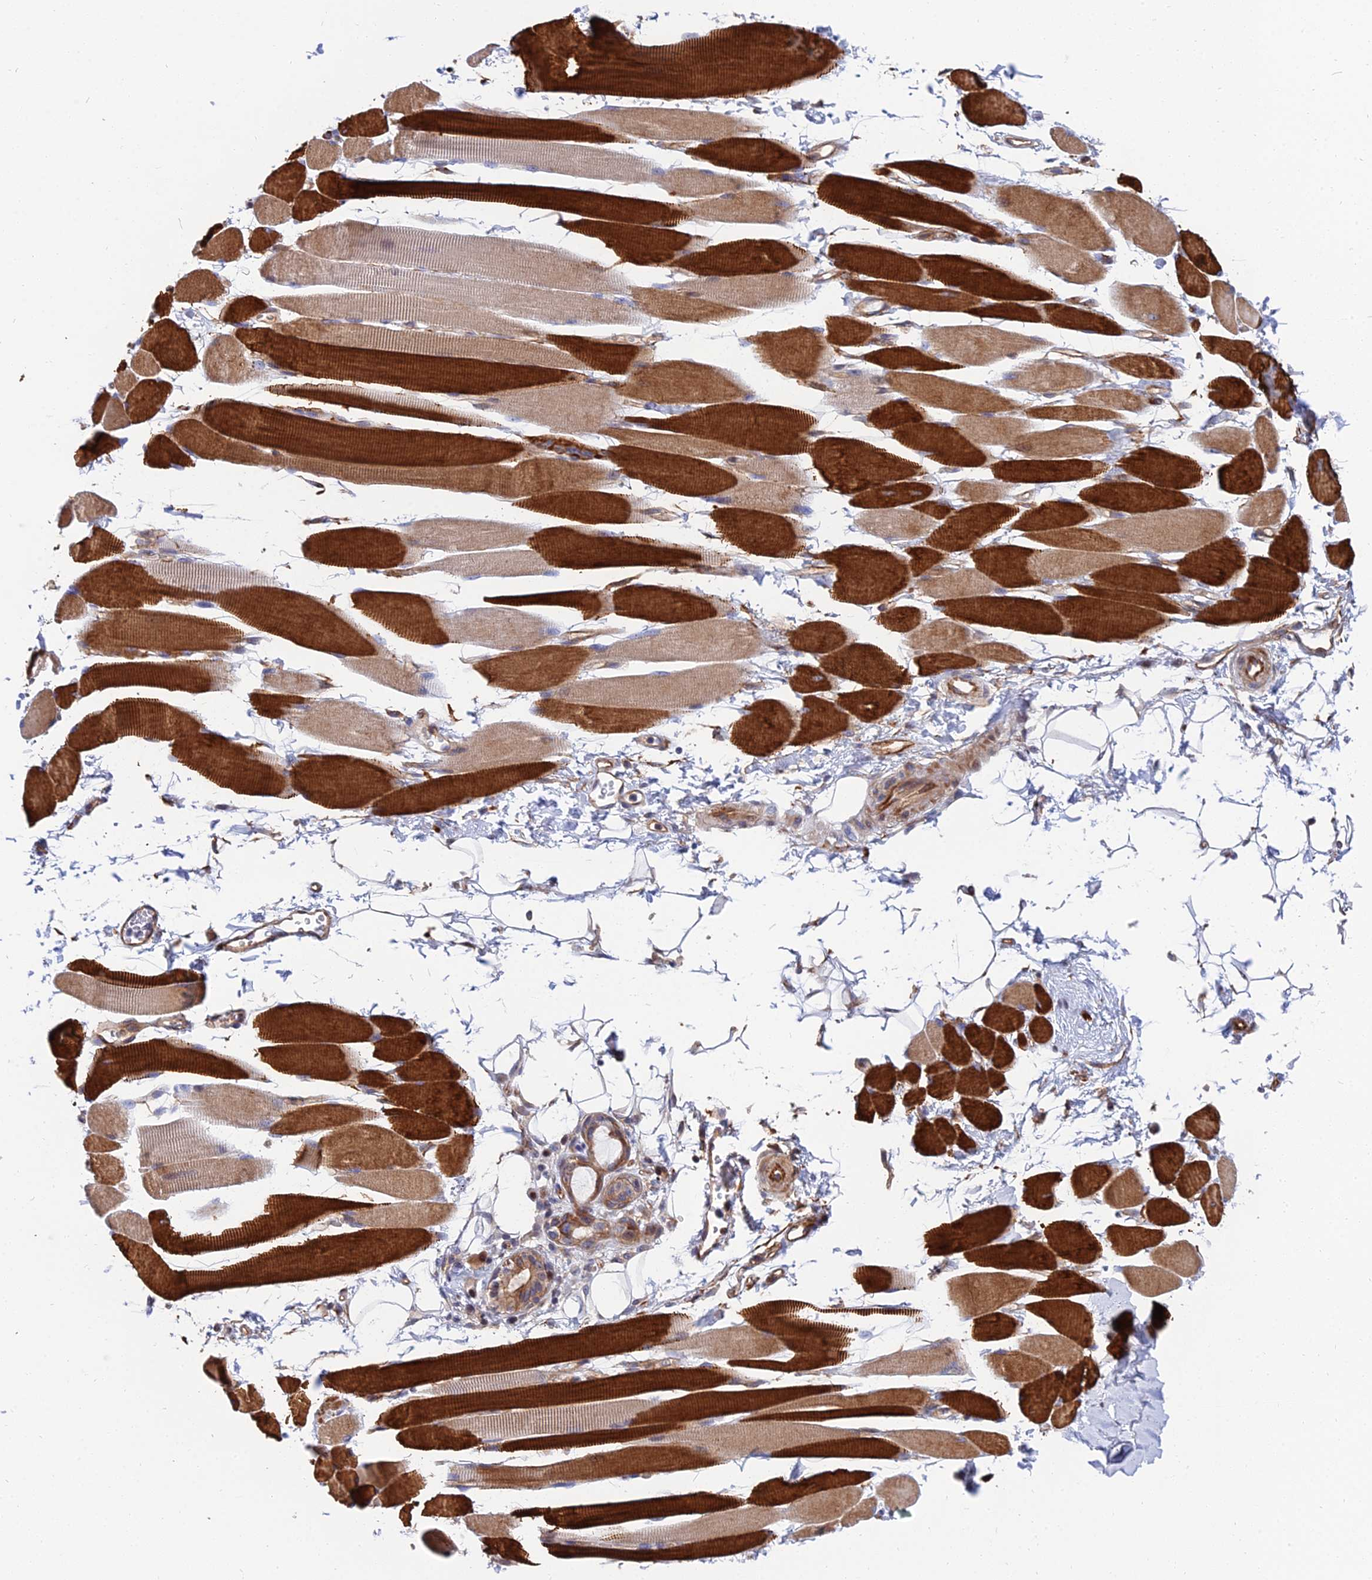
{"staining": {"intensity": "strong", "quantity": "25%-75%", "location": "cytoplasmic/membranous"}, "tissue": "skeletal muscle", "cell_type": "Myocytes", "image_type": "normal", "snomed": [{"axis": "morphology", "description": "Normal tissue, NOS"}, {"axis": "topography", "description": "Skeletal muscle"}, {"axis": "topography", "description": "Oral tissue"}, {"axis": "topography", "description": "Peripheral nerve tissue"}], "caption": "The histopathology image demonstrates immunohistochemical staining of benign skeletal muscle. There is strong cytoplasmic/membranous expression is appreciated in about 25%-75% of myocytes.", "gene": "TRIM43B", "patient": {"sex": "female", "age": 84}}